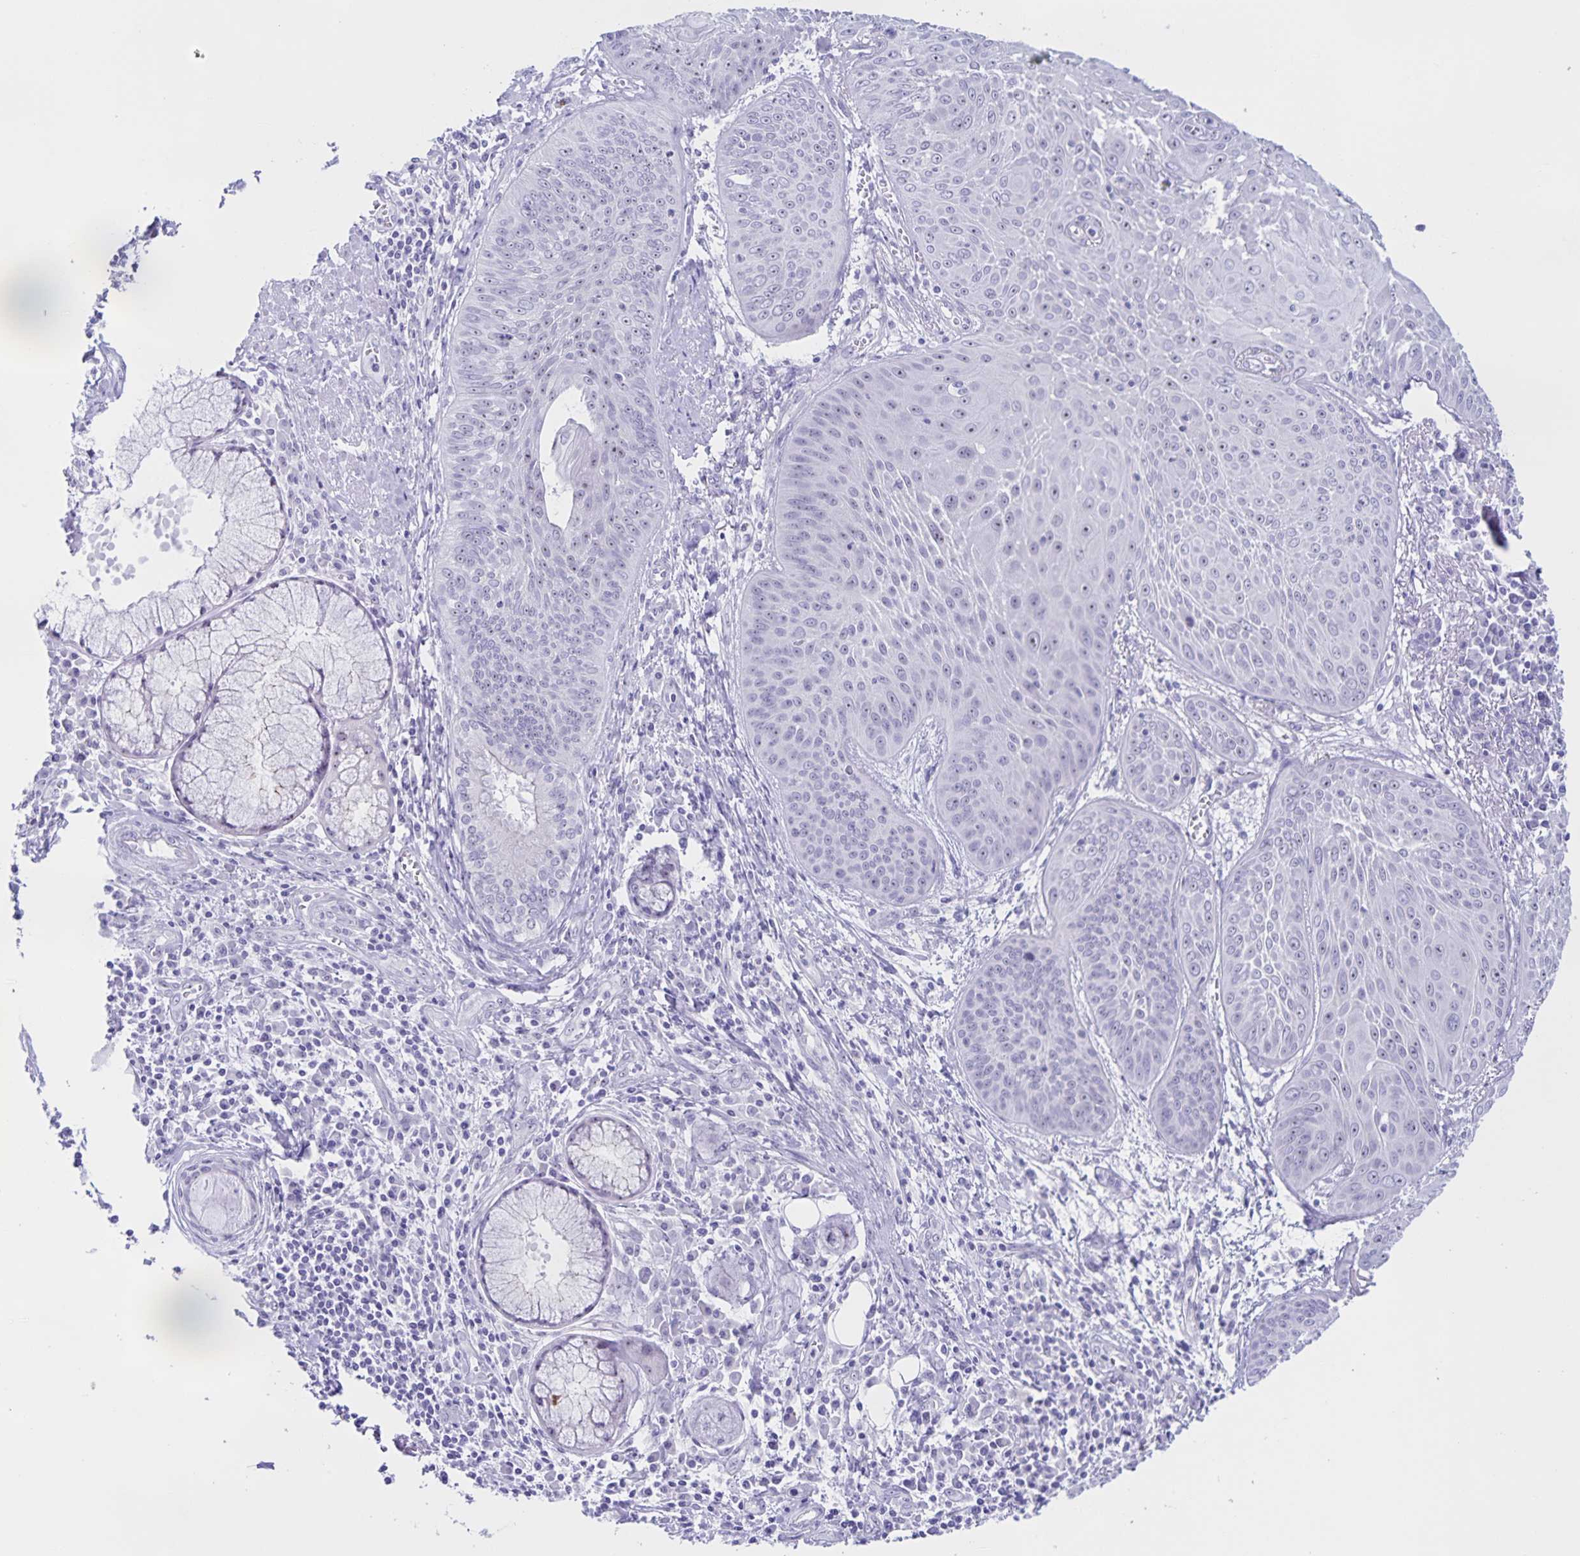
{"staining": {"intensity": "negative", "quantity": "none", "location": "none"}, "tissue": "lung cancer", "cell_type": "Tumor cells", "image_type": "cancer", "snomed": [{"axis": "morphology", "description": "Squamous cell carcinoma, NOS"}, {"axis": "topography", "description": "Lung"}], "caption": "This photomicrograph is of squamous cell carcinoma (lung) stained with immunohistochemistry (IHC) to label a protein in brown with the nuclei are counter-stained blue. There is no expression in tumor cells.", "gene": "FAM170A", "patient": {"sex": "male", "age": 74}}